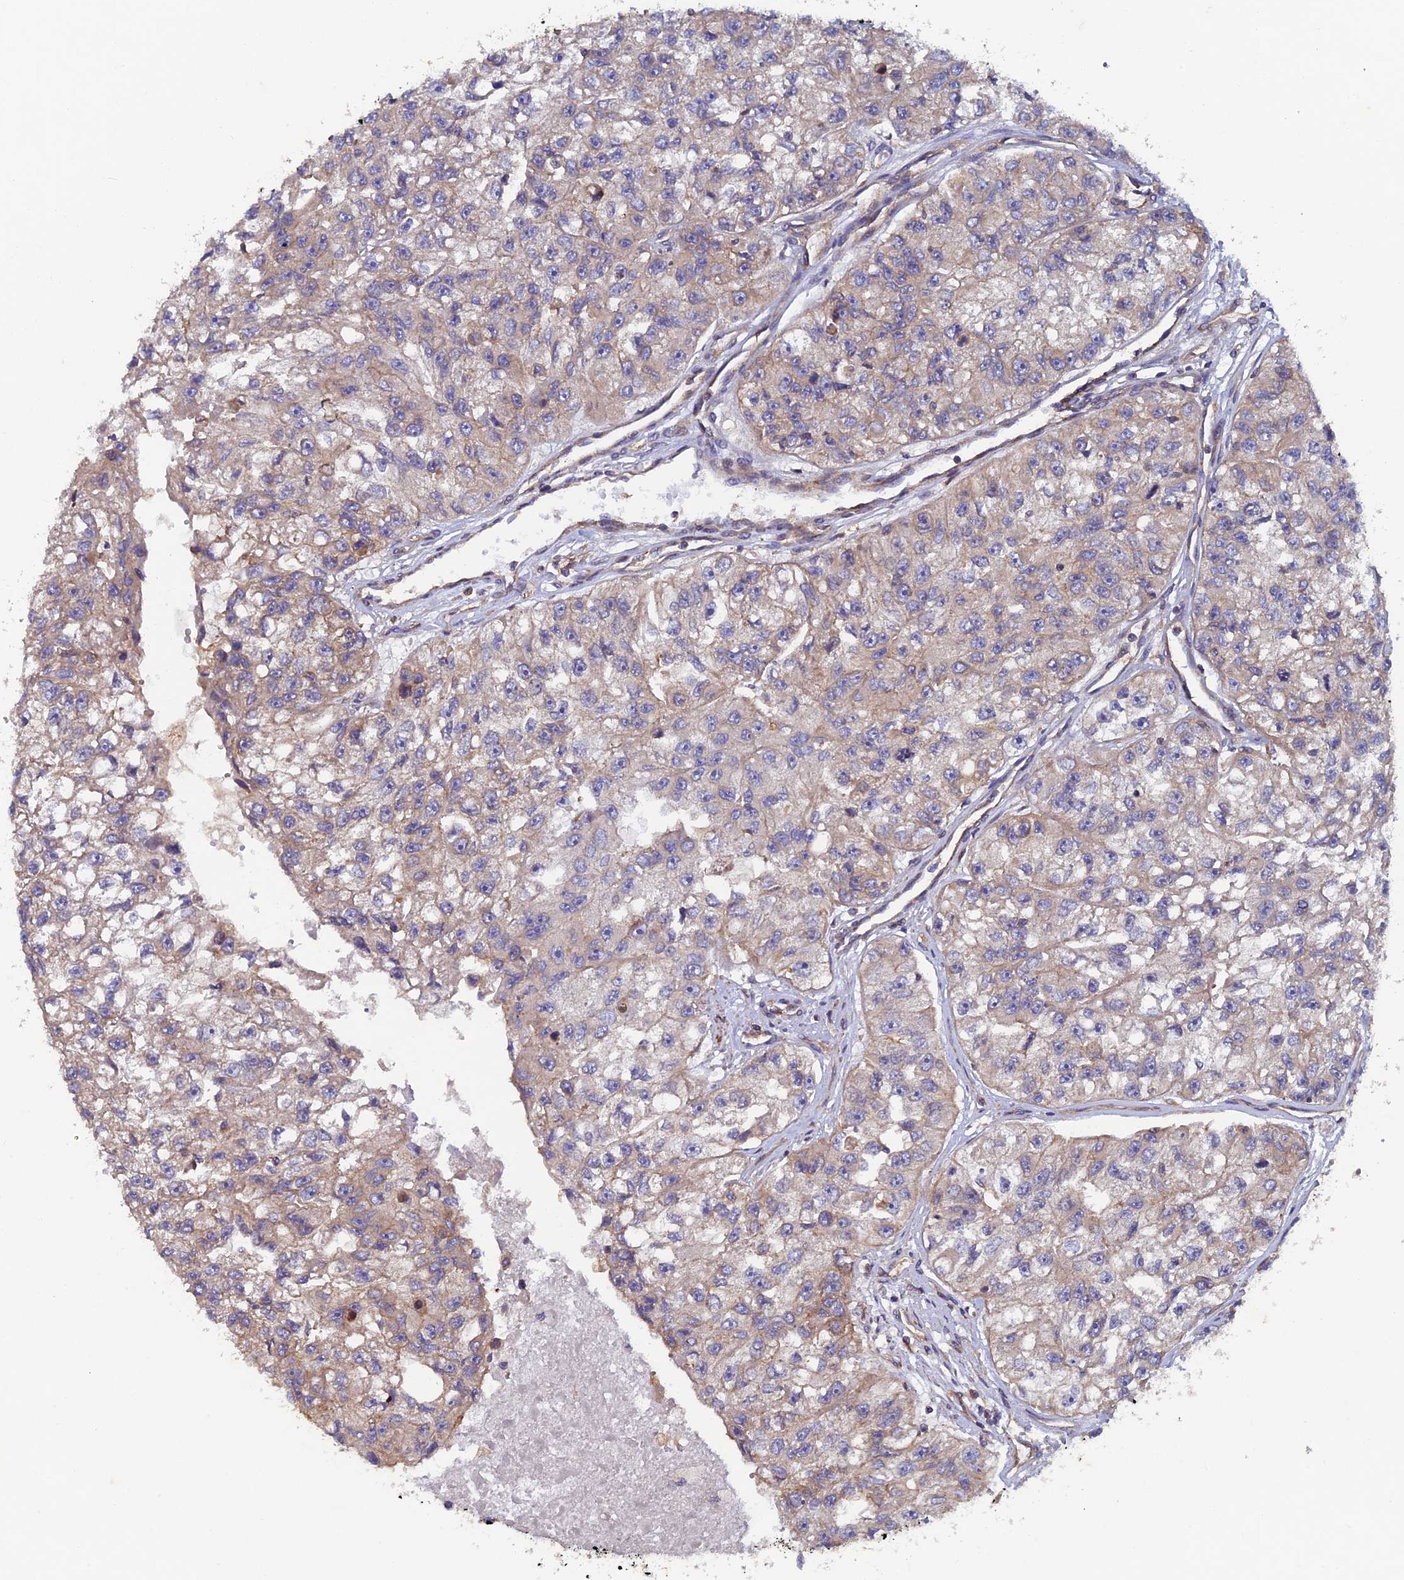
{"staining": {"intensity": "moderate", "quantity": ">75%", "location": "cytoplasmic/membranous"}, "tissue": "renal cancer", "cell_type": "Tumor cells", "image_type": "cancer", "snomed": [{"axis": "morphology", "description": "Adenocarcinoma, NOS"}, {"axis": "topography", "description": "Kidney"}], "caption": "Adenocarcinoma (renal) was stained to show a protein in brown. There is medium levels of moderate cytoplasmic/membranous positivity in approximately >75% of tumor cells. The staining is performed using DAB brown chromogen to label protein expression. The nuclei are counter-stained blue using hematoxylin.", "gene": "NCAPG", "patient": {"sex": "male", "age": 63}}